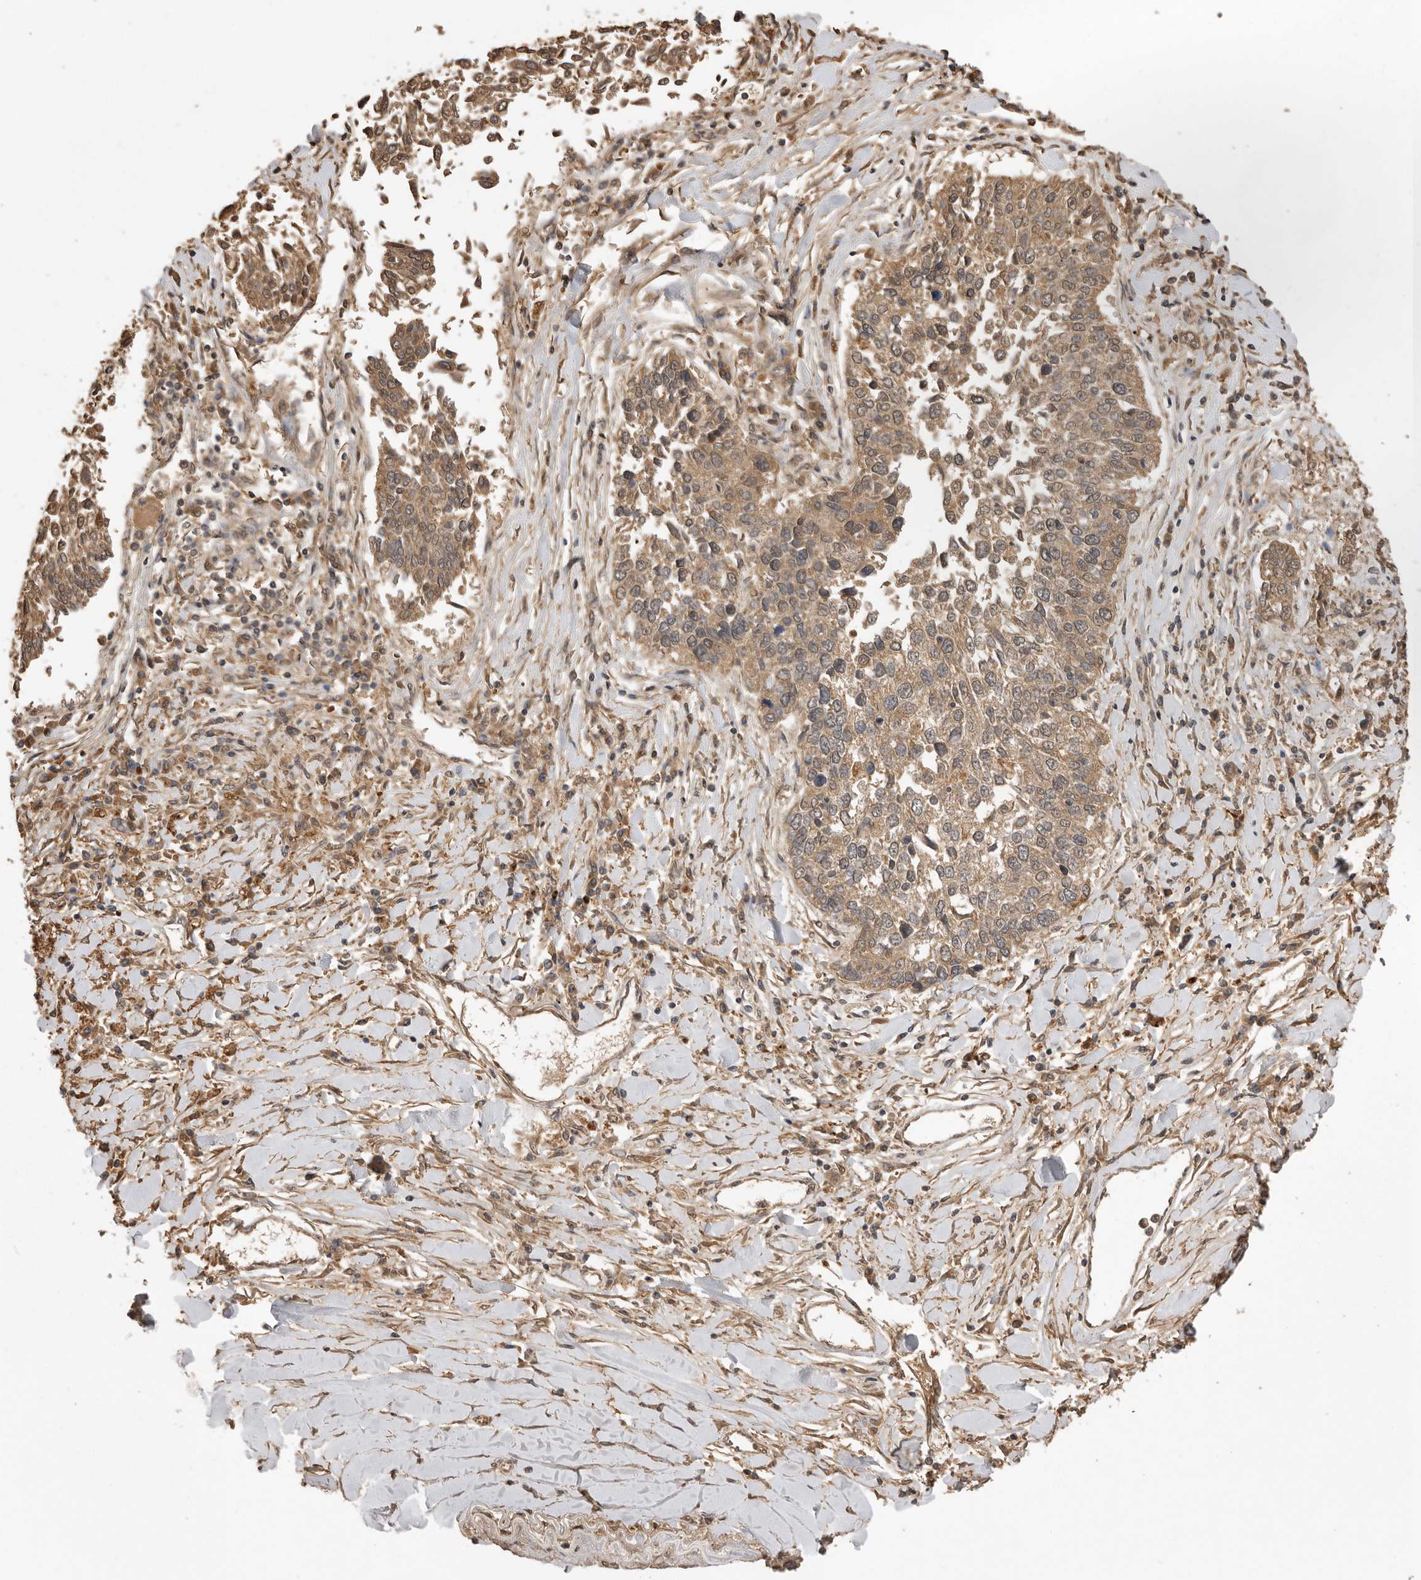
{"staining": {"intensity": "moderate", "quantity": ">75%", "location": "nuclear"}, "tissue": "lung cancer", "cell_type": "Tumor cells", "image_type": "cancer", "snomed": [{"axis": "morphology", "description": "Normal tissue, NOS"}, {"axis": "morphology", "description": "Squamous cell carcinoma, NOS"}, {"axis": "topography", "description": "Cartilage tissue"}, {"axis": "topography", "description": "Bronchus"}, {"axis": "topography", "description": "Lung"}, {"axis": "topography", "description": "Peripheral nerve tissue"}], "caption": "High-magnification brightfield microscopy of squamous cell carcinoma (lung) stained with DAB (brown) and counterstained with hematoxylin (blue). tumor cells exhibit moderate nuclear staining is identified in about>75% of cells. The staining was performed using DAB to visualize the protein expression in brown, while the nuclei were stained in blue with hematoxylin (Magnification: 20x).", "gene": "JAG2", "patient": {"sex": "female", "age": 49}}